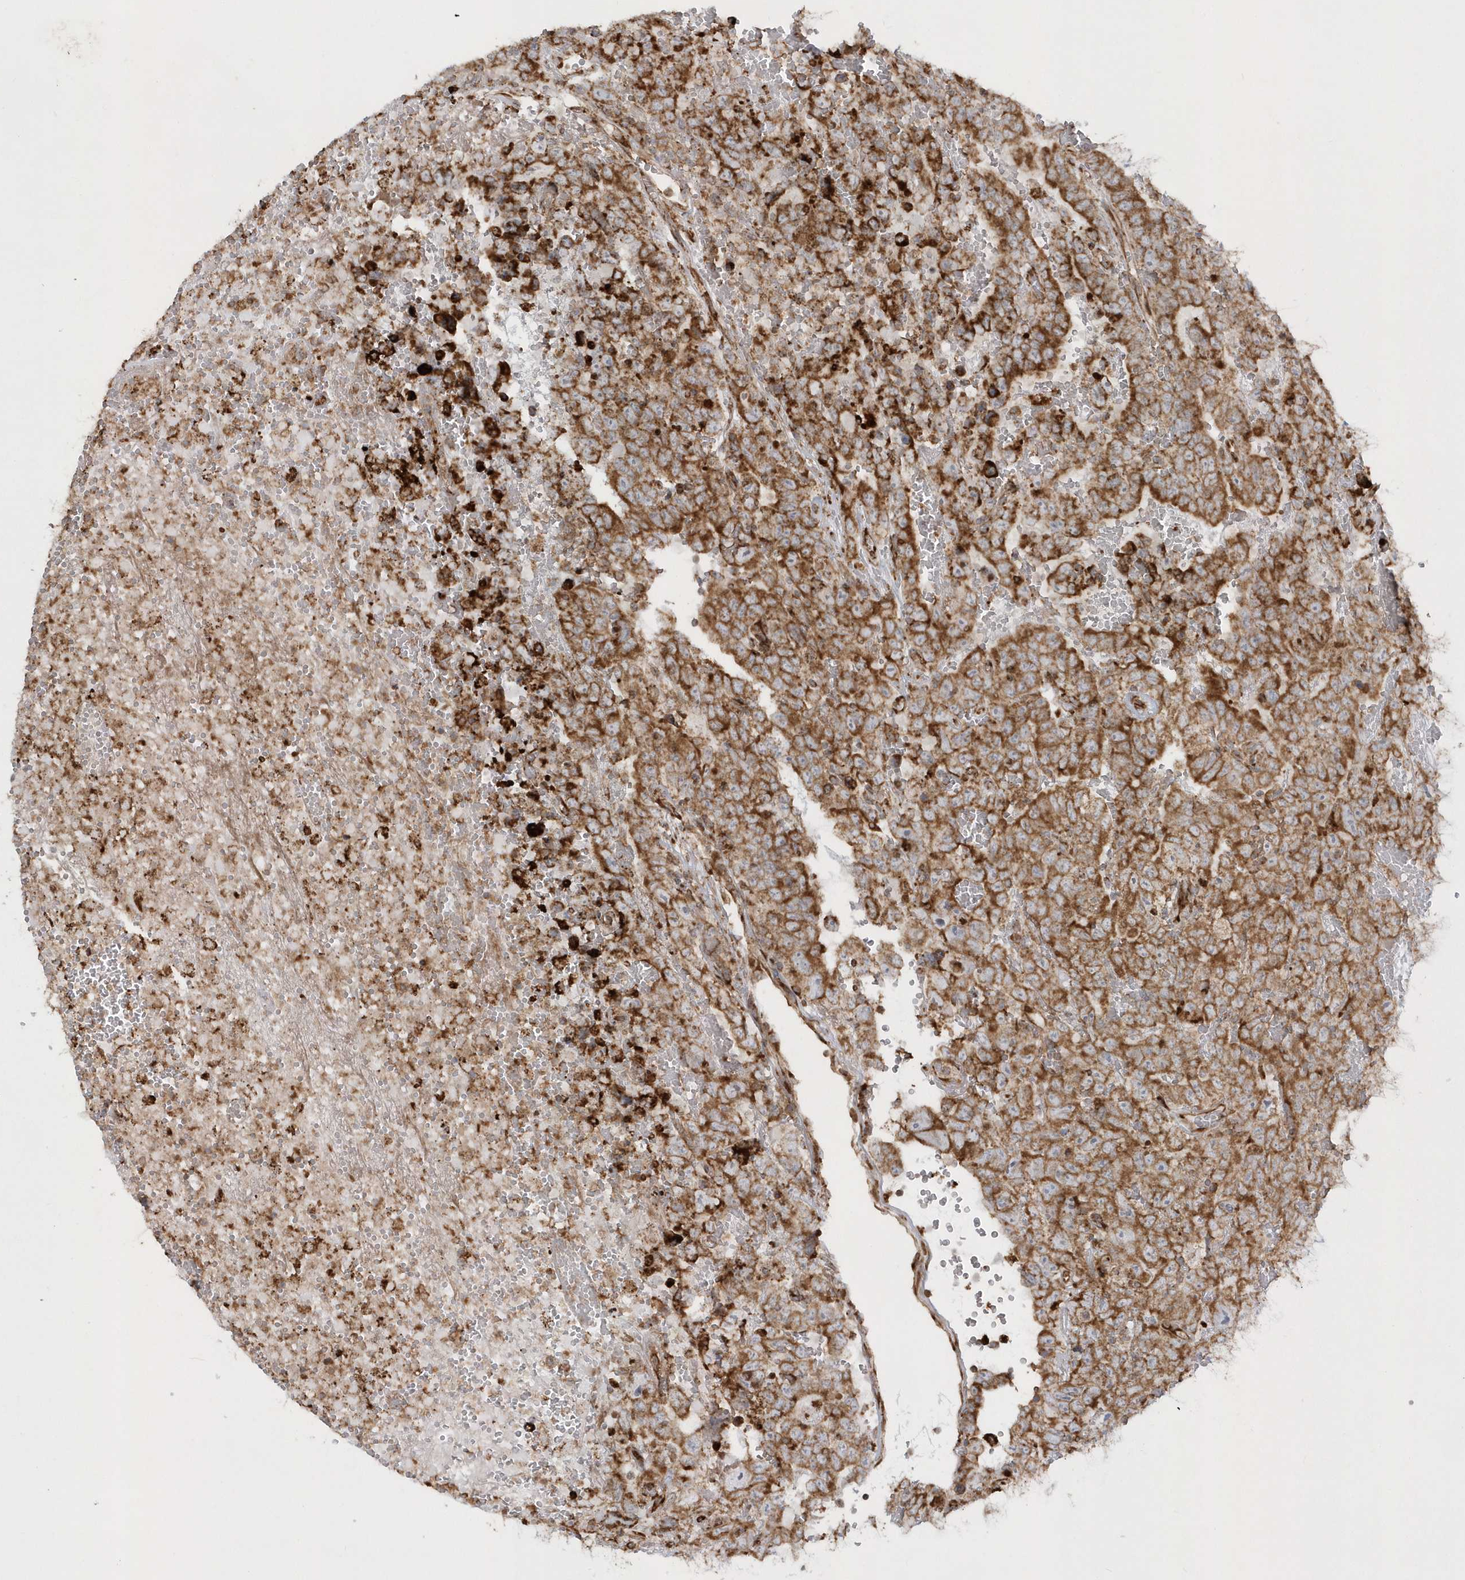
{"staining": {"intensity": "moderate", "quantity": ">75%", "location": "cytoplasmic/membranous"}, "tissue": "testis cancer", "cell_type": "Tumor cells", "image_type": "cancer", "snomed": [{"axis": "morphology", "description": "Carcinoma, Embryonal, NOS"}, {"axis": "topography", "description": "Testis"}], "caption": "Protein staining of testis cancer (embryonal carcinoma) tissue reveals moderate cytoplasmic/membranous staining in approximately >75% of tumor cells.", "gene": "SH3BP2", "patient": {"sex": "male", "age": 45}}